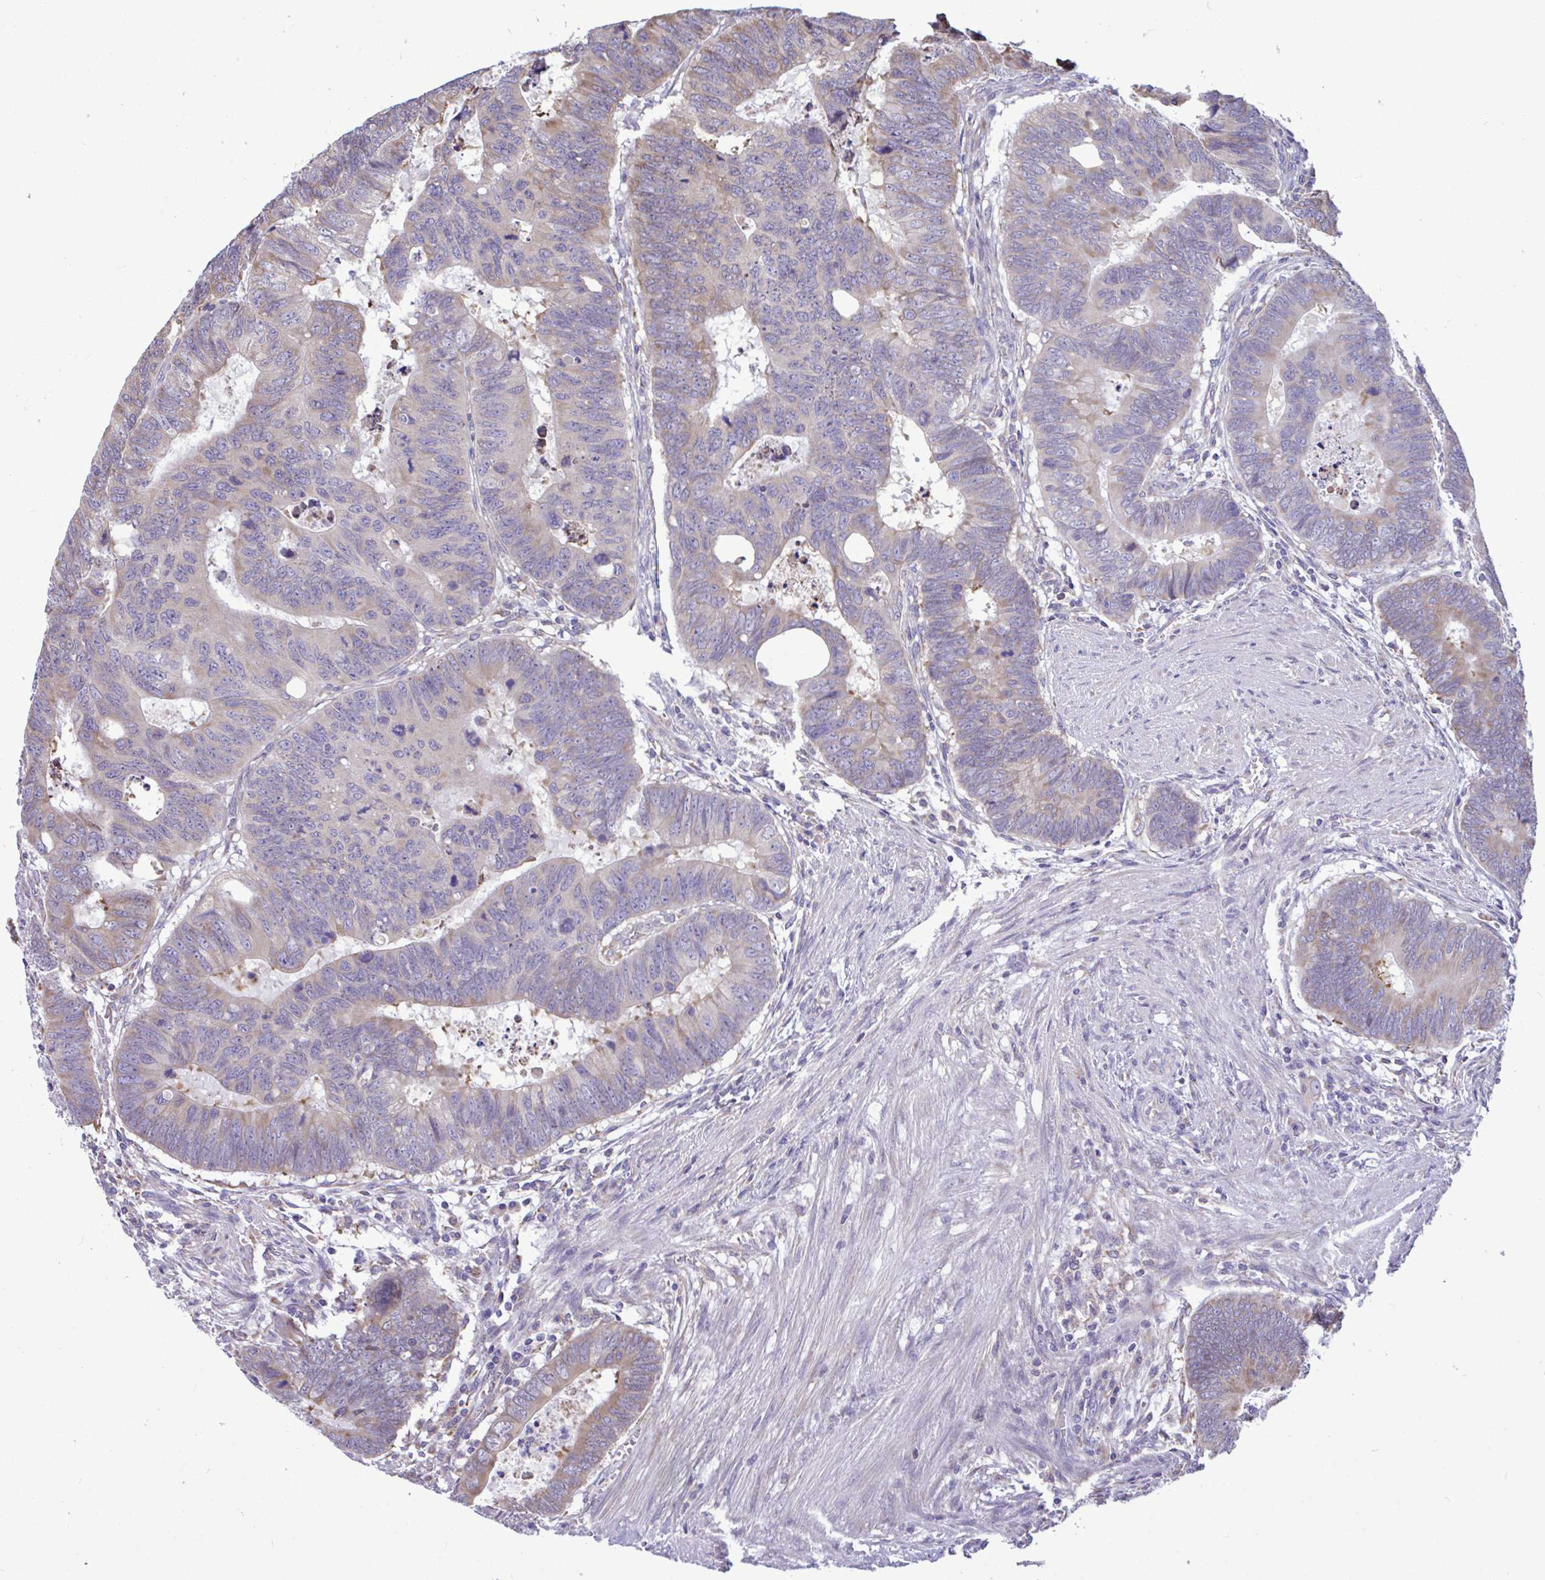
{"staining": {"intensity": "weak", "quantity": "25%-75%", "location": "cytoplasmic/membranous"}, "tissue": "colorectal cancer", "cell_type": "Tumor cells", "image_type": "cancer", "snomed": [{"axis": "morphology", "description": "Adenocarcinoma, NOS"}, {"axis": "topography", "description": "Colon"}], "caption": "This histopathology image shows IHC staining of colorectal cancer, with low weak cytoplasmic/membranous positivity in about 25%-75% of tumor cells.", "gene": "PIGK", "patient": {"sex": "male", "age": 62}}